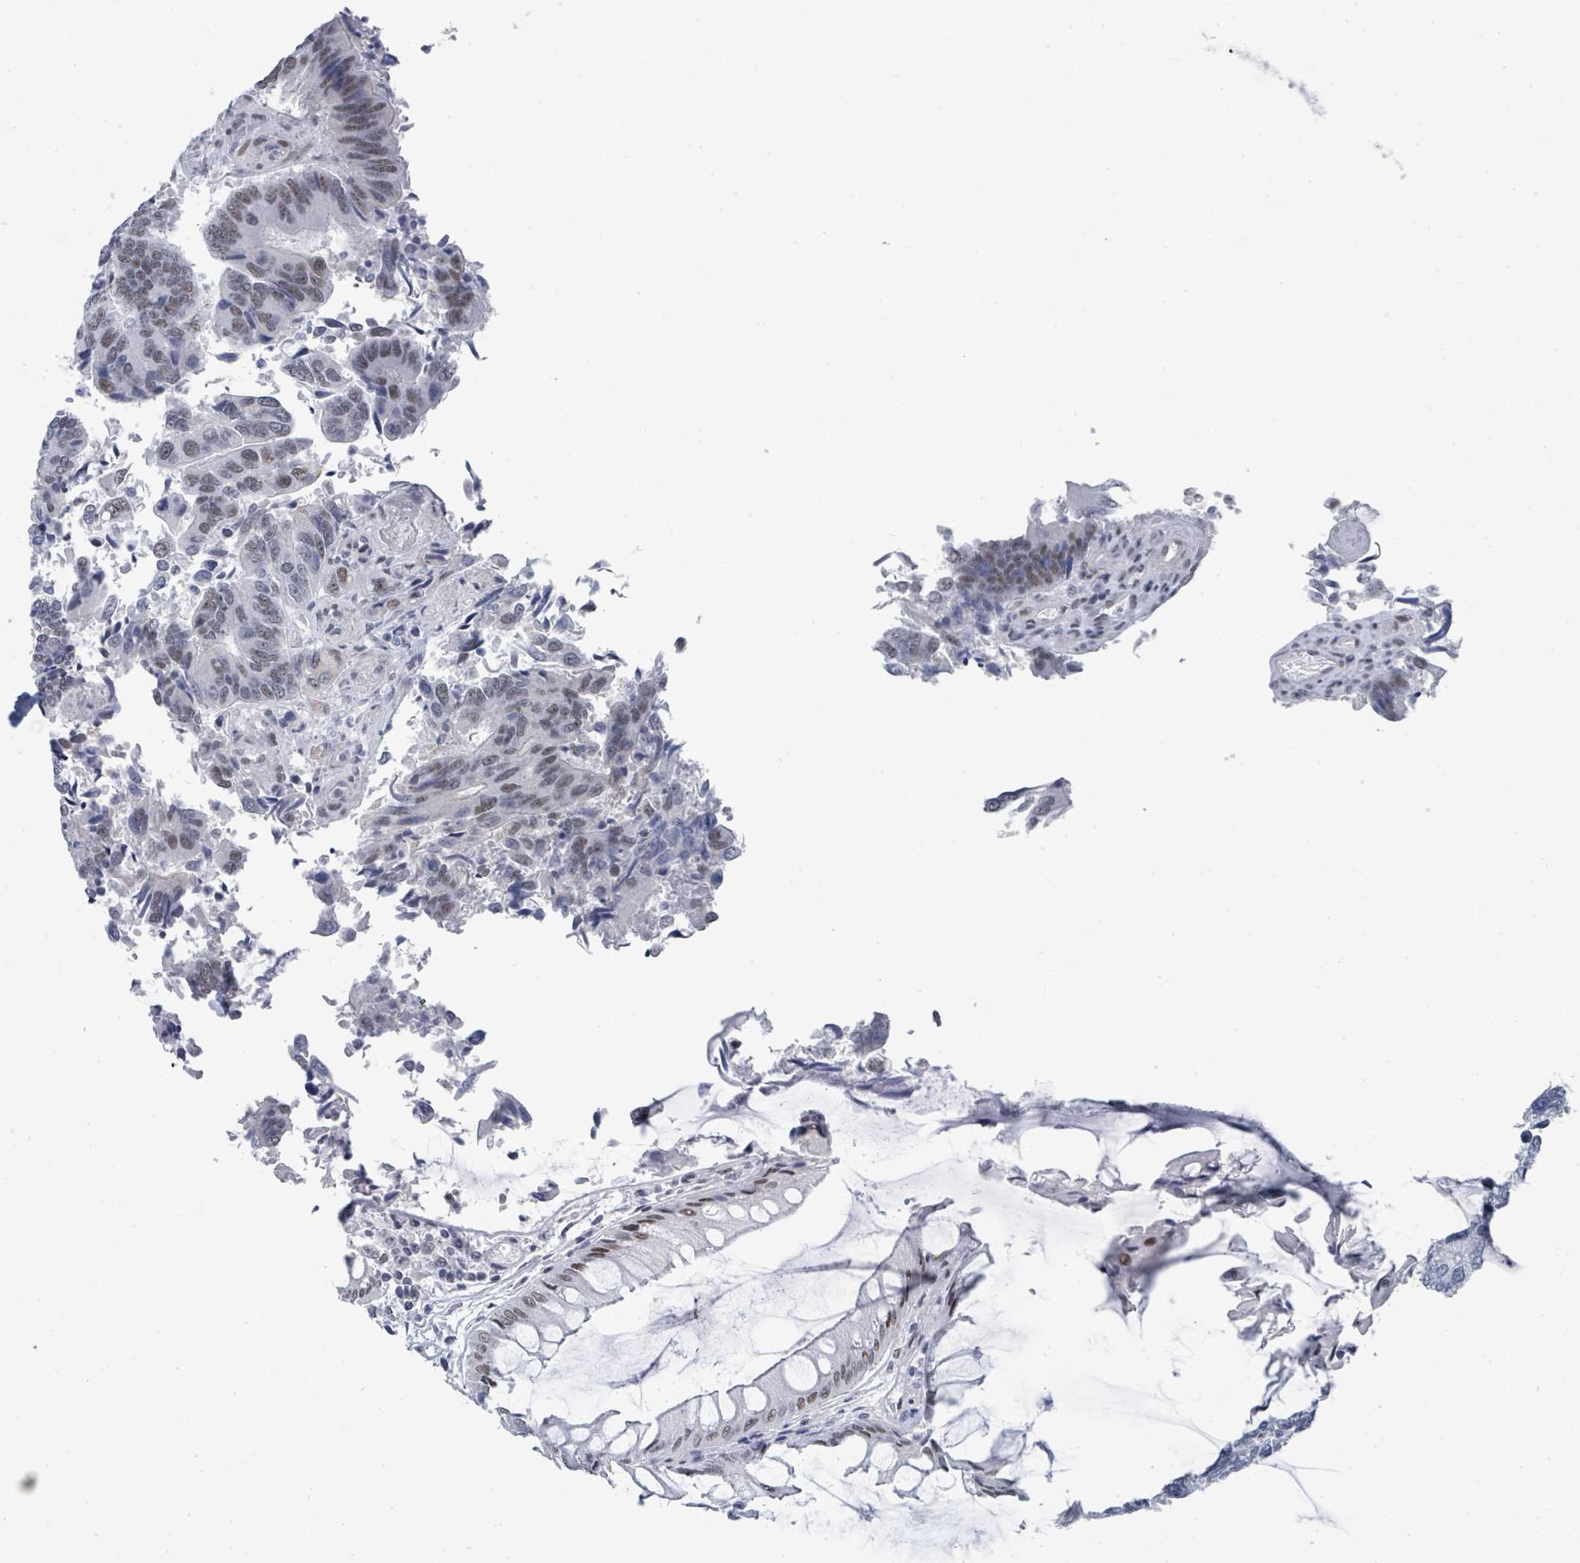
{"staining": {"intensity": "weak", "quantity": ">75%", "location": "nuclear"}, "tissue": "colorectal cancer", "cell_type": "Tumor cells", "image_type": "cancer", "snomed": [{"axis": "morphology", "description": "Adenocarcinoma, NOS"}, {"axis": "topography", "description": "Colon"}], "caption": "Immunohistochemistry (IHC) of colorectal cancer shows low levels of weak nuclear positivity in approximately >75% of tumor cells.", "gene": "CT45A5", "patient": {"sex": "female", "age": 67}}